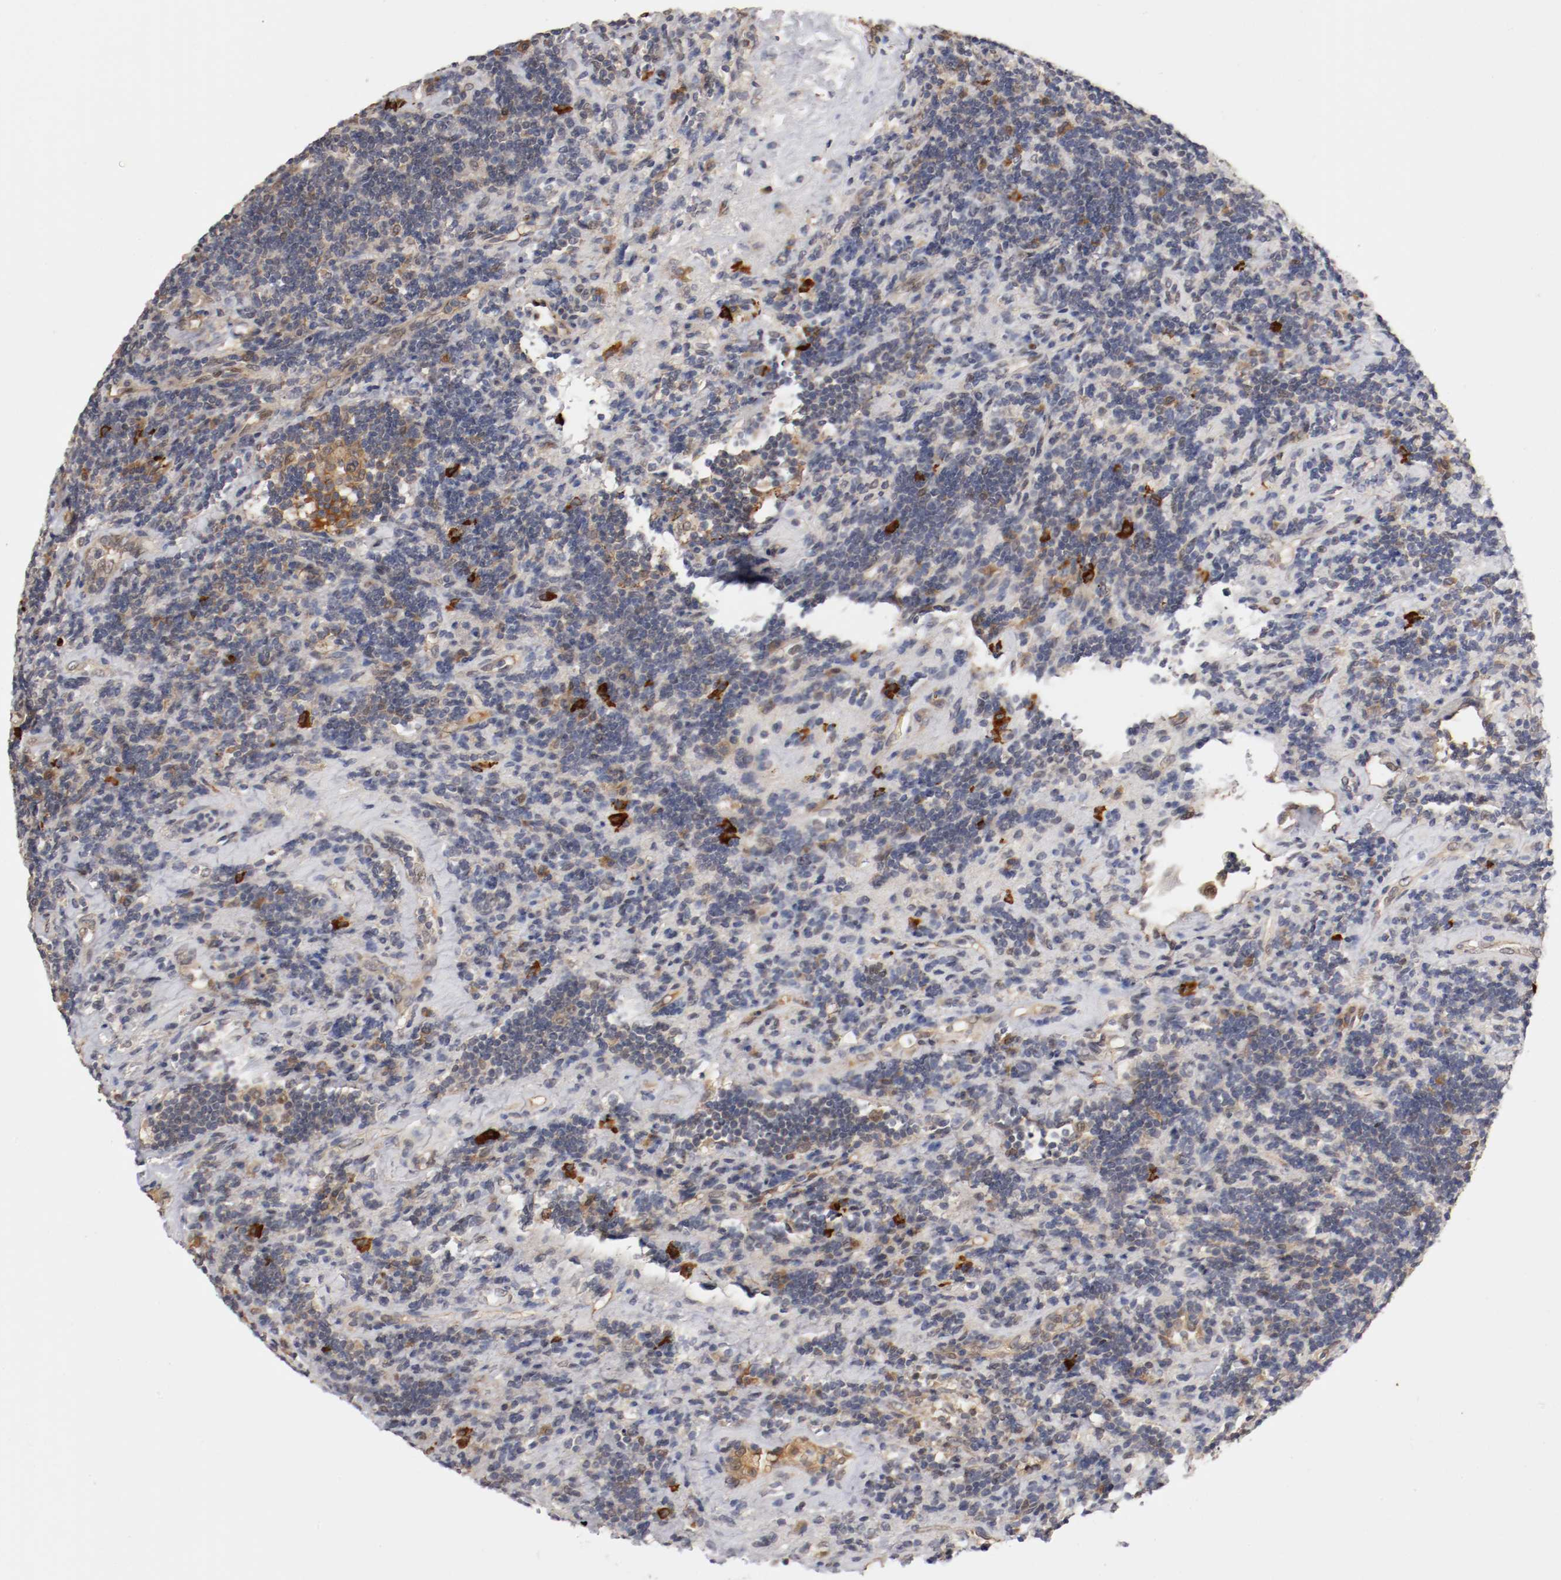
{"staining": {"intensity": "moderate", "quantity": "<25%", "location": "cytoplasmic/membranous"}, "tissue": "lymphoma", "cell_type": "Tumor cells", "image_type": "cancer", "snomed": [{"axis": "morphology", "description": "Malignant lymphoma, non-Hodgkin's type, Low grade"}, {"axis": "topography", "description": "Lymph node"}], "caption": "Protein staining exhibits moderate cytoplasmic/membranous expression in approximately <25% of tumor cells in lymphoma. The protein of interest is shown in brown color, while the nuclei are stained blue.", "gene": "DNMT3B", "patient": {"sex": "male", "age": 70}}